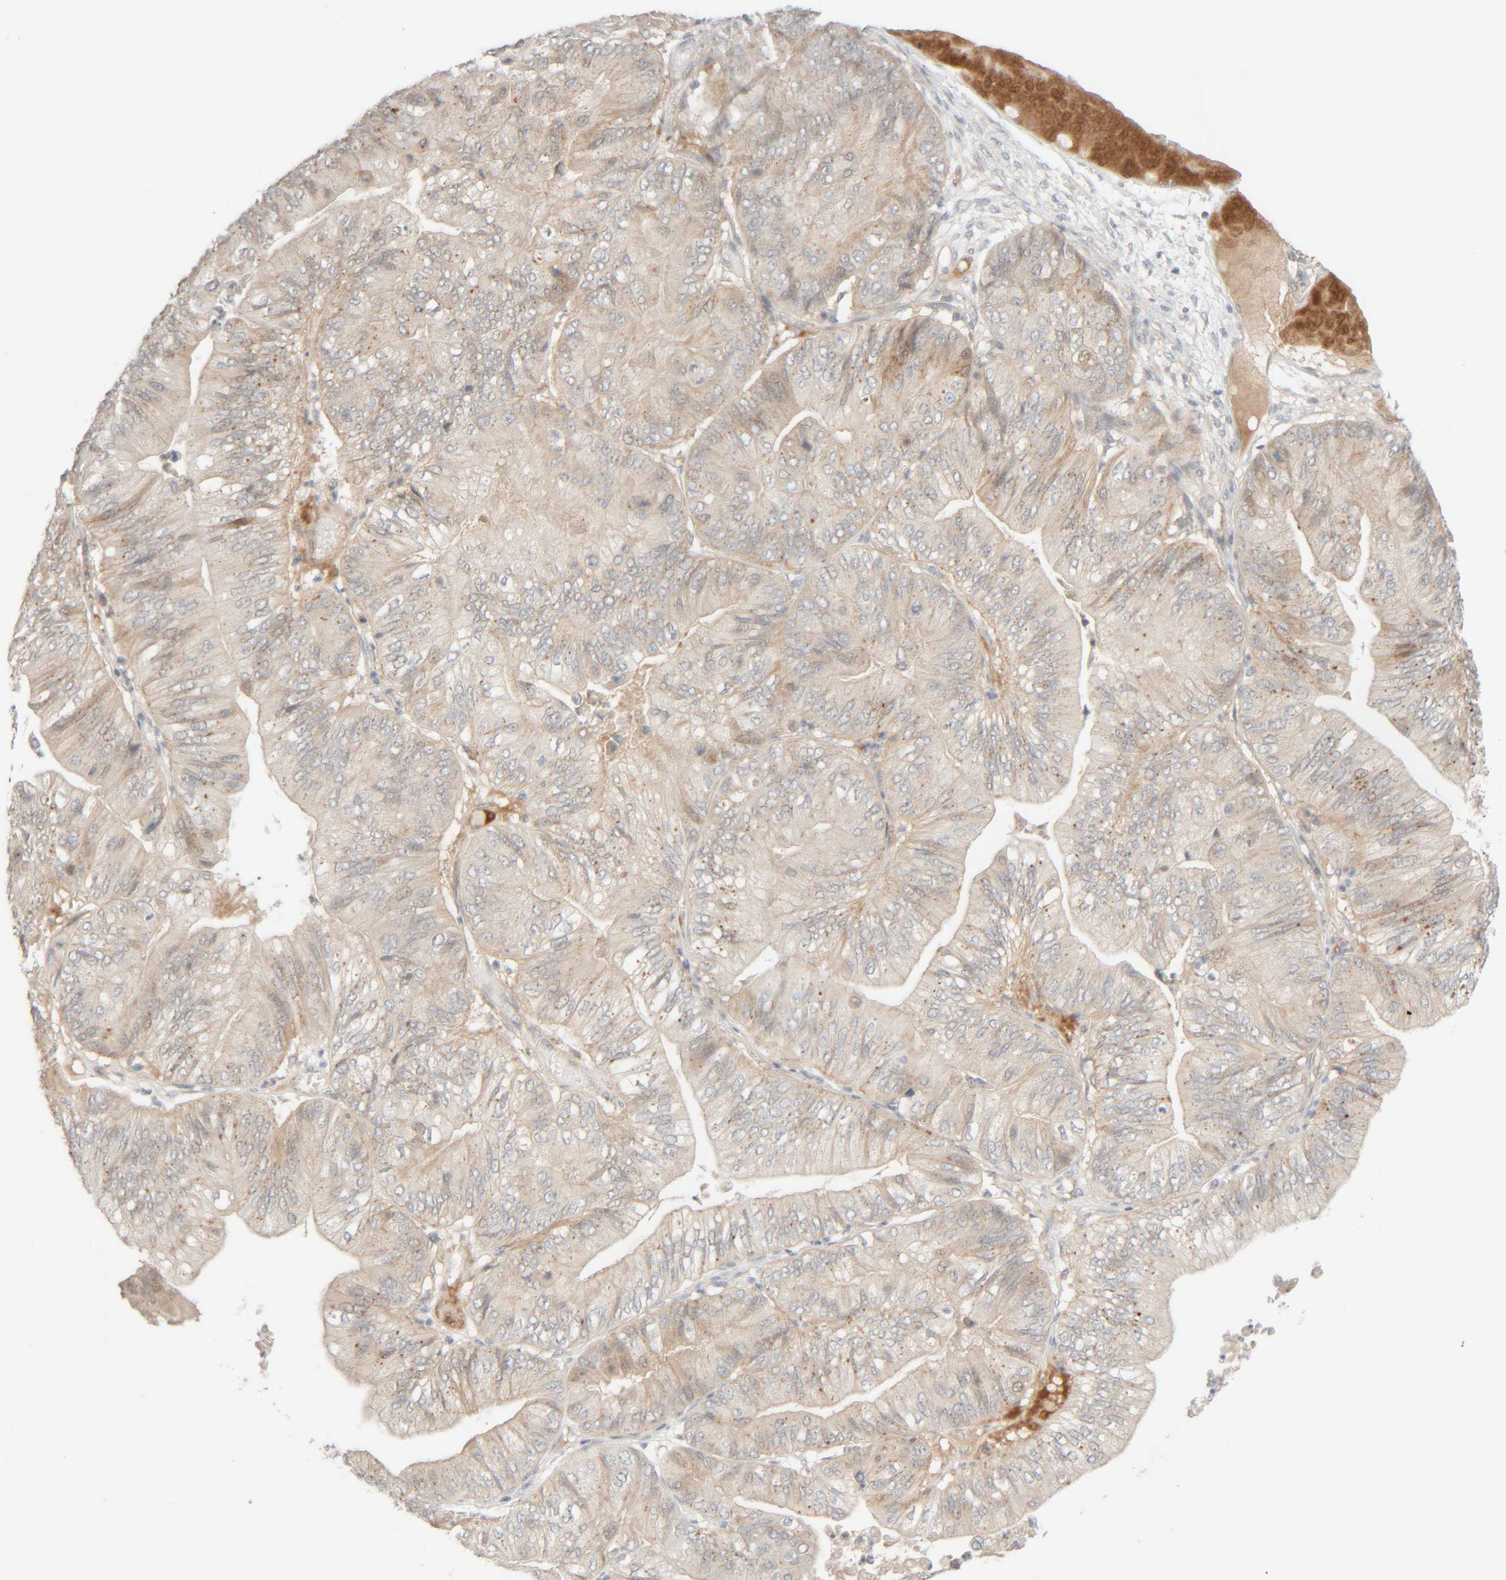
{"staining": {"intensity": "weak", "quantity": "<25%", "location": "cytoplasmic/membranous"}, "tissue": "ovarian cancer", "cell_type": "Tumor cells", "image_type": "cancer", "snomed": [{"axis": "morphology", "description": "Cystadenocarcinoma, mucinous, NOS"}, {"axis": "topography", "description": "Ovary"}], "caption": "Tumor cells show no significant staining in ovarian mucinous cystadenocarcinoma. (DAB immunohistochemistry visualized using brightfield microscopy, high magnification).", "gene": "CHKA", "patient": {"sex": "female", "age": 61}}